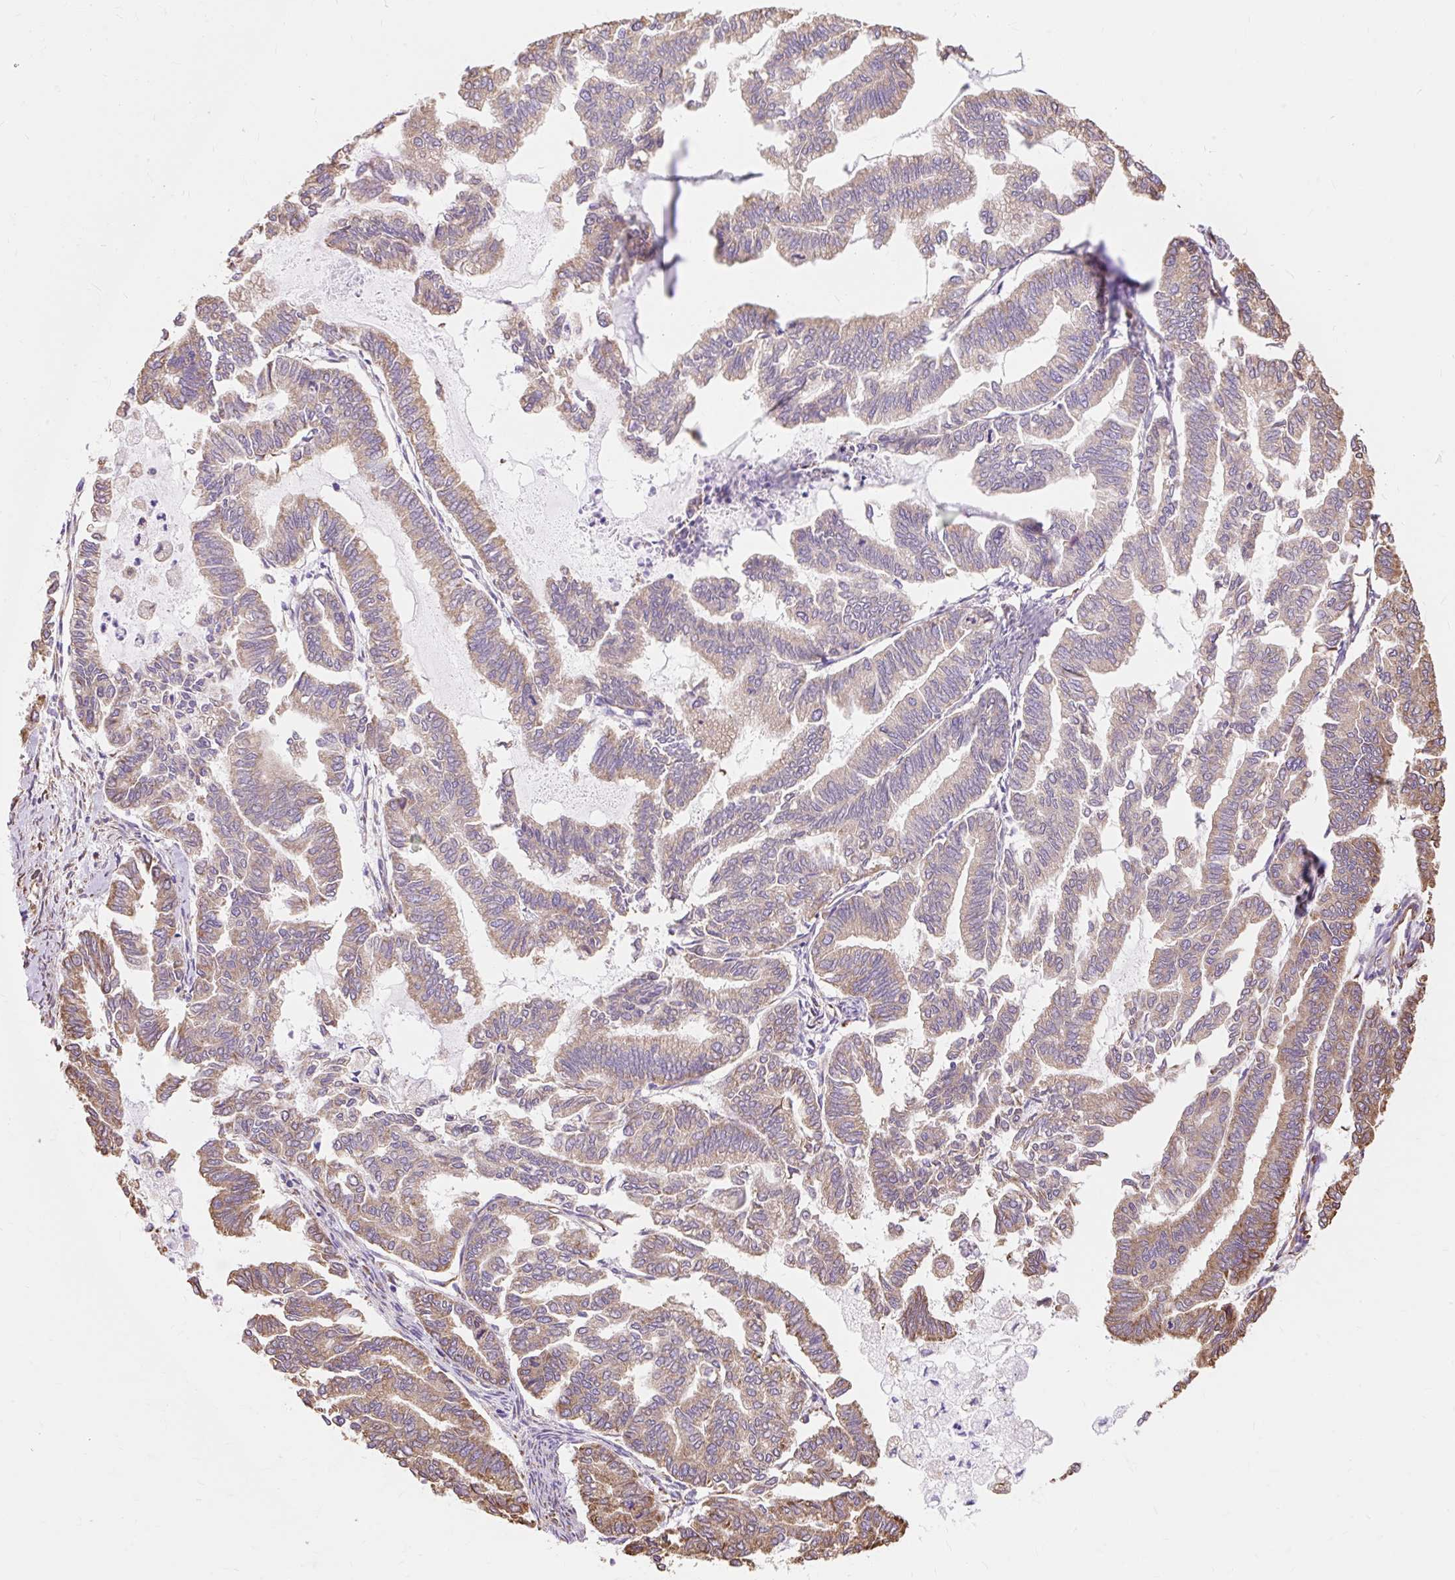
{"staining": {"intensity": "weak", "quantity": ">75%", "location": "cytoplasmic/membranous"}, "tissue": "endometrial cancer", "cell_type": "Tumor cells", "image_type": "cancer", "snomed": [{"axis": "morphology", "description": "Adenocarcinoma, NOS"}, {"axis": "topography", "description": "Endometrium"}], "caption": "Adenocarcinoma (endometrial) tissue exhibits weak cytoplasmic/membranous staining in about >75% of tumor cells, visualized by immunohistochemistry.", "gene": "RPS17", "patient": {"sex": "female", "age": 79}}